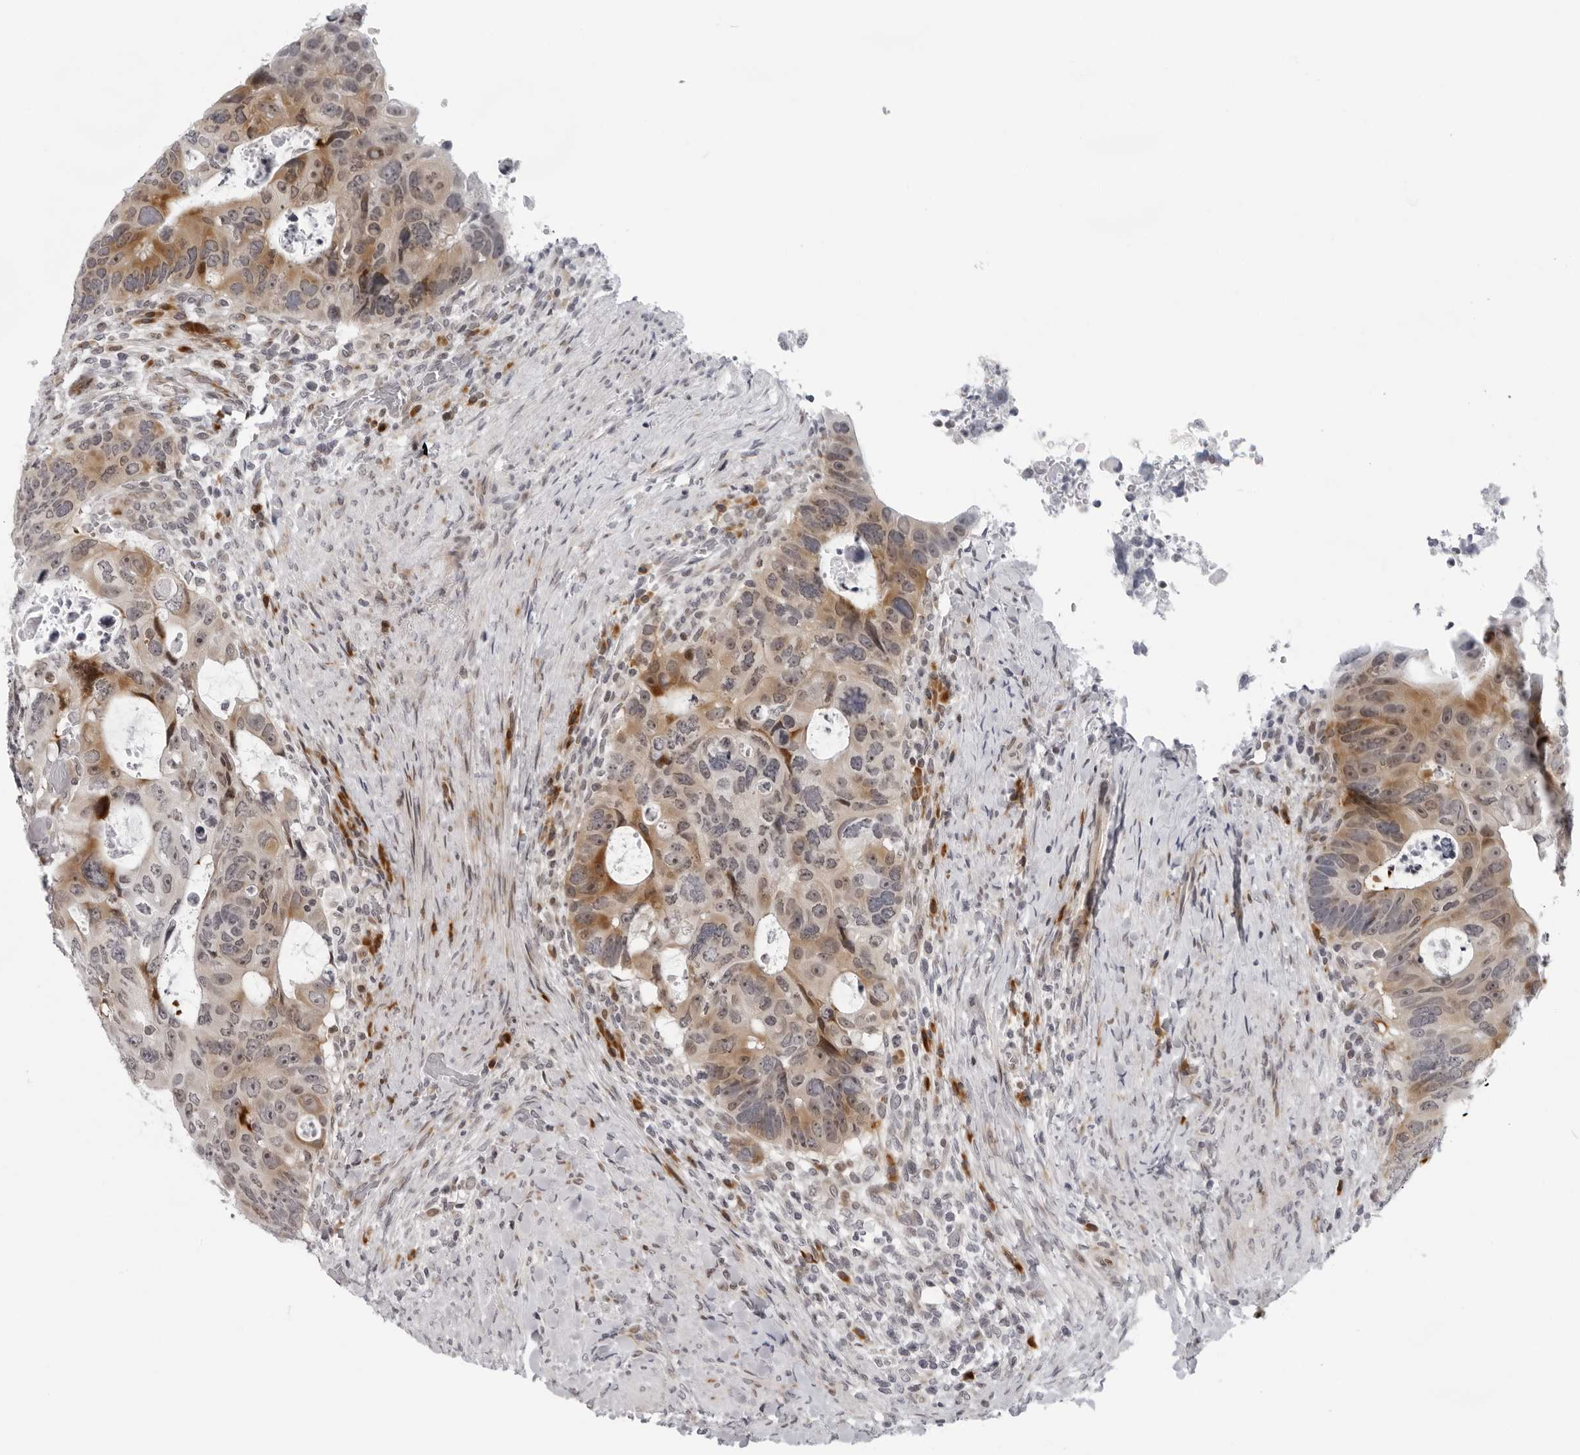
{"staining": {"intensity": "moderate", "quantity": ">75%", "location": "cytoplasmic/membranous"}, "tissue": "colorectal cancer", "cell_type": "Tumor cells", "image_type": "cancer", "snomed": [{"axis": "morphology", "description": "Adenocarcinoma, NOS"}, {"axis": "topography", "description": "Rectum"}], "caption": "A medium amount of moderate cytoplasmic/membranous positivity is identified in about >75% of tumor cells in colorectal adenocarcinoma tissue.", "gene": "PIP4K2C", "patient": {"sex": "male", "age": 59}}